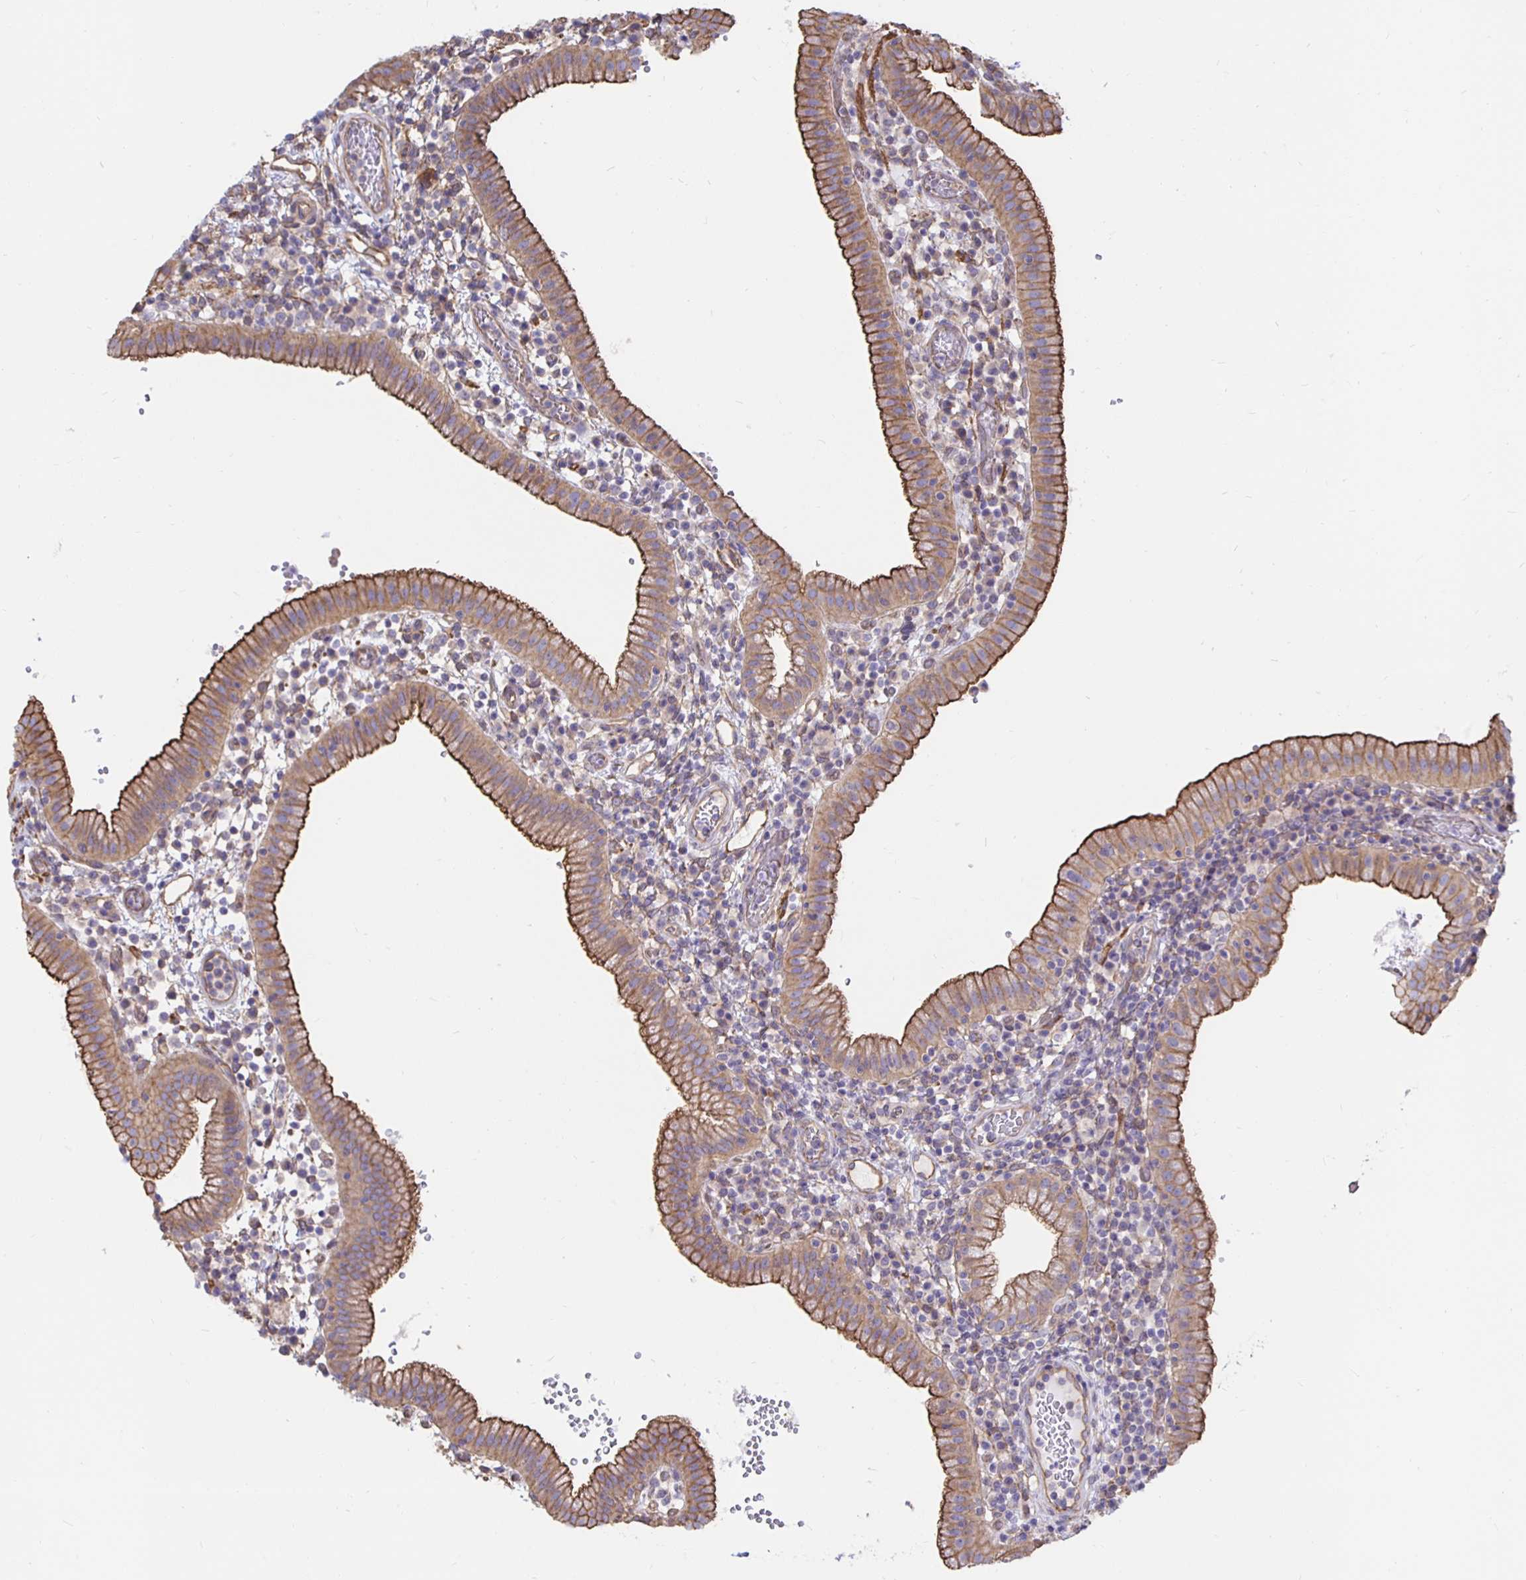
{"staining": {"intensity": "strong", "quantity": "25%-75%", "location": "cytoplasmic/membranous"}, "tissue": "gallbladder", "cell_type": "Glandular cells", "image_type": "normal", "snomed": [{"axis": "morphology", "description": "Normal tissue, NOS"}, {"axis": "topography", "description": "Gallbladder"}], "caption": "Immunohistochemical staining of unremarkable human gallbladder reveals strong cytoplasmic/membranous protein expression in approximately 25%-75% of glandular cells. The protein is stained brown, and the nuclei are stained in blue (DAB (3,3'-diaminobenzidine) IHC with brightfield microscopy, high magnification).", "gene": "ARHGEF39", "patient": {"sex": "male", "age": 26}}